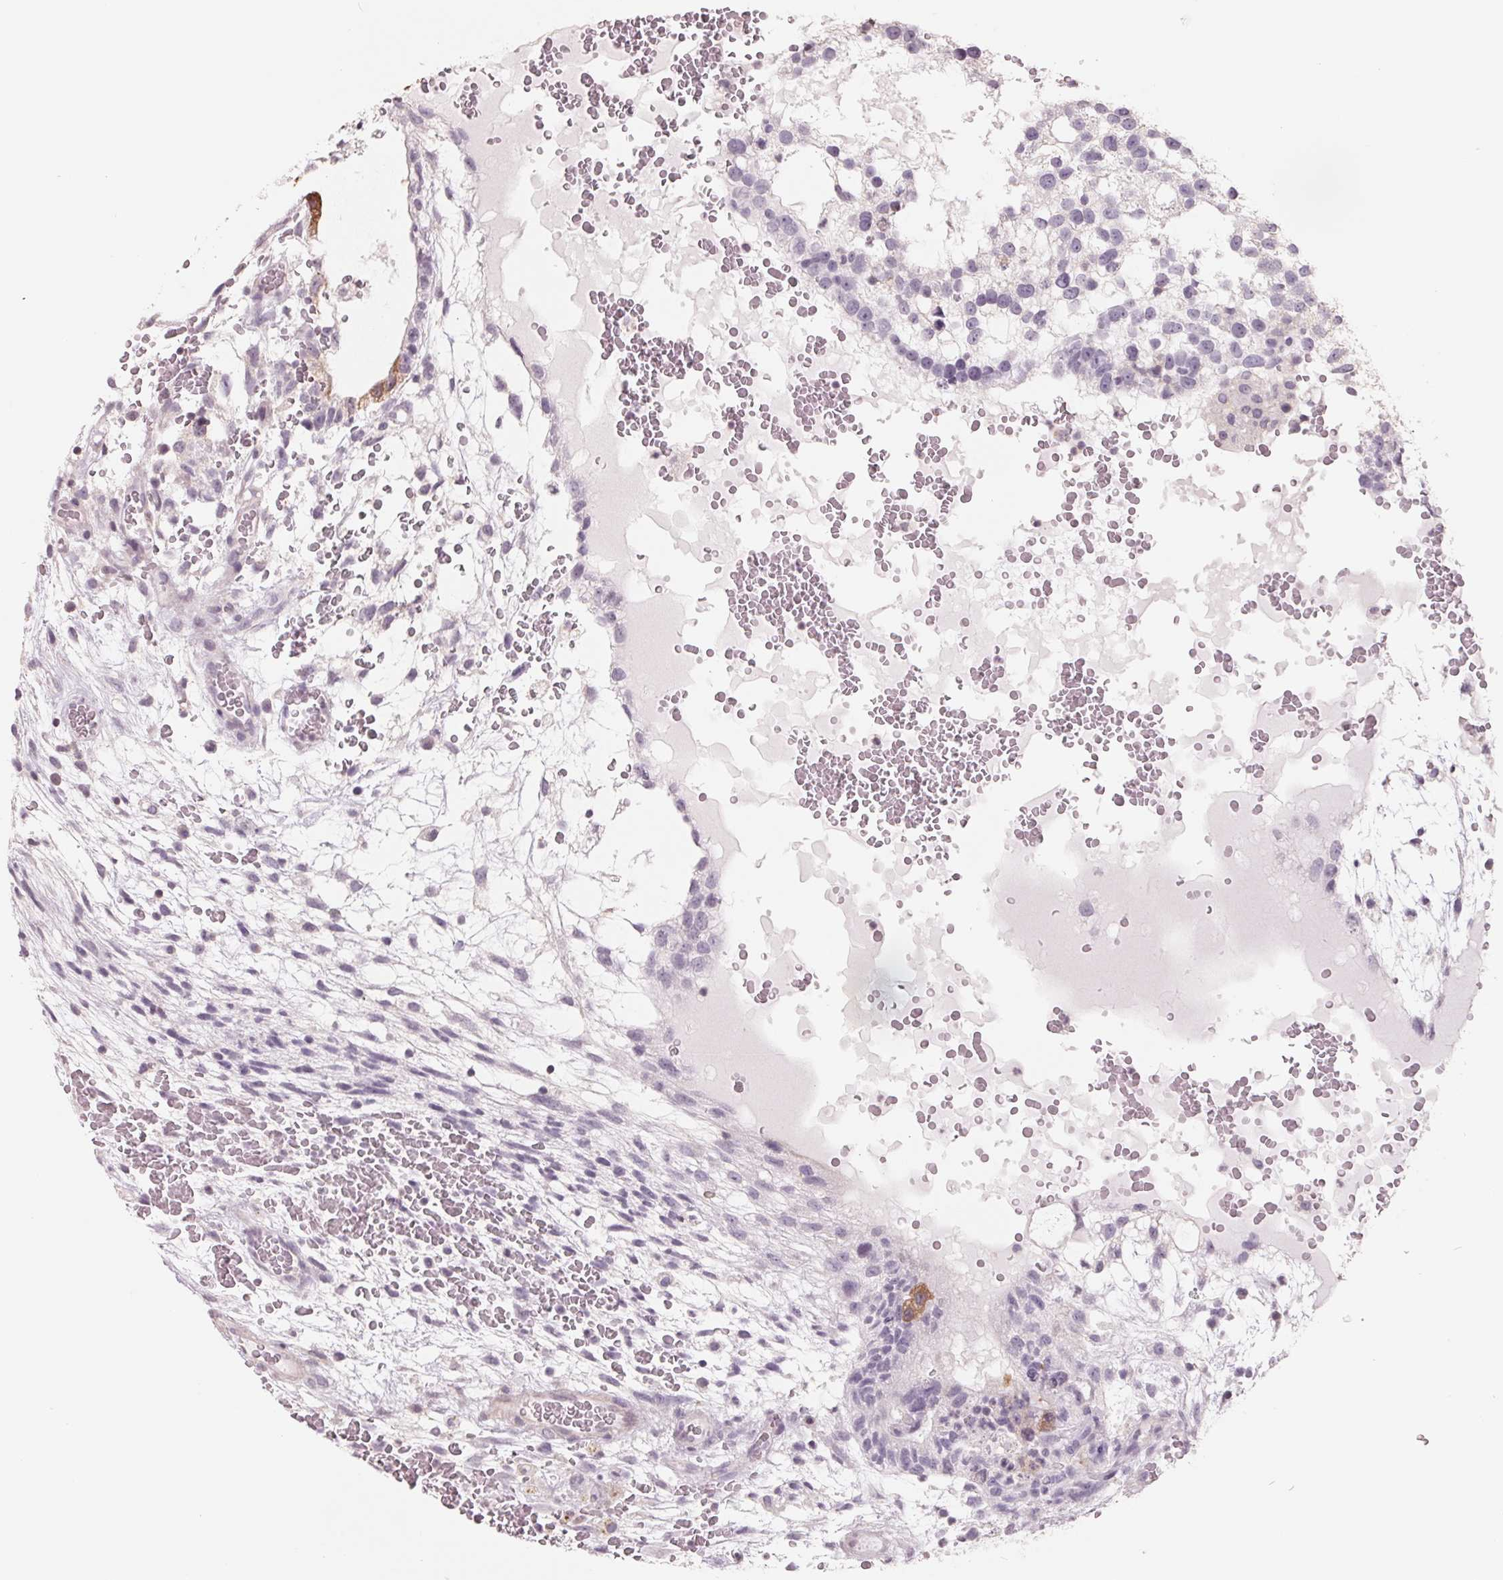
{"staining": {"intensity": "weak", "quantity": "<25%", "location": "cytoplasmic/membranous"}, "tissue": "testis cancer", "cell_type": "Tumor cells", "image_type": "cancer", "snomed": [{"axis": "morphology", "description": "Normal tissue, NOS"}, {"axis": "morphology", "description": "Carcinoma, Embryonal, NOS"}, {"axis": "topography", "description": "Testis"}], "caption": "IHC histopathology image of testis cancer (embryonal carcinoma) stained for a protein (brown), which demonstrates no expression in tumor cells. (Stains: DAB immunohistochemistry (IHC) with hematoxylin counter stain, Microscopy: brightfield microscopy at high magnification).", "gene": "FTCD", "patient": {"sex": "male", "age": 32}}